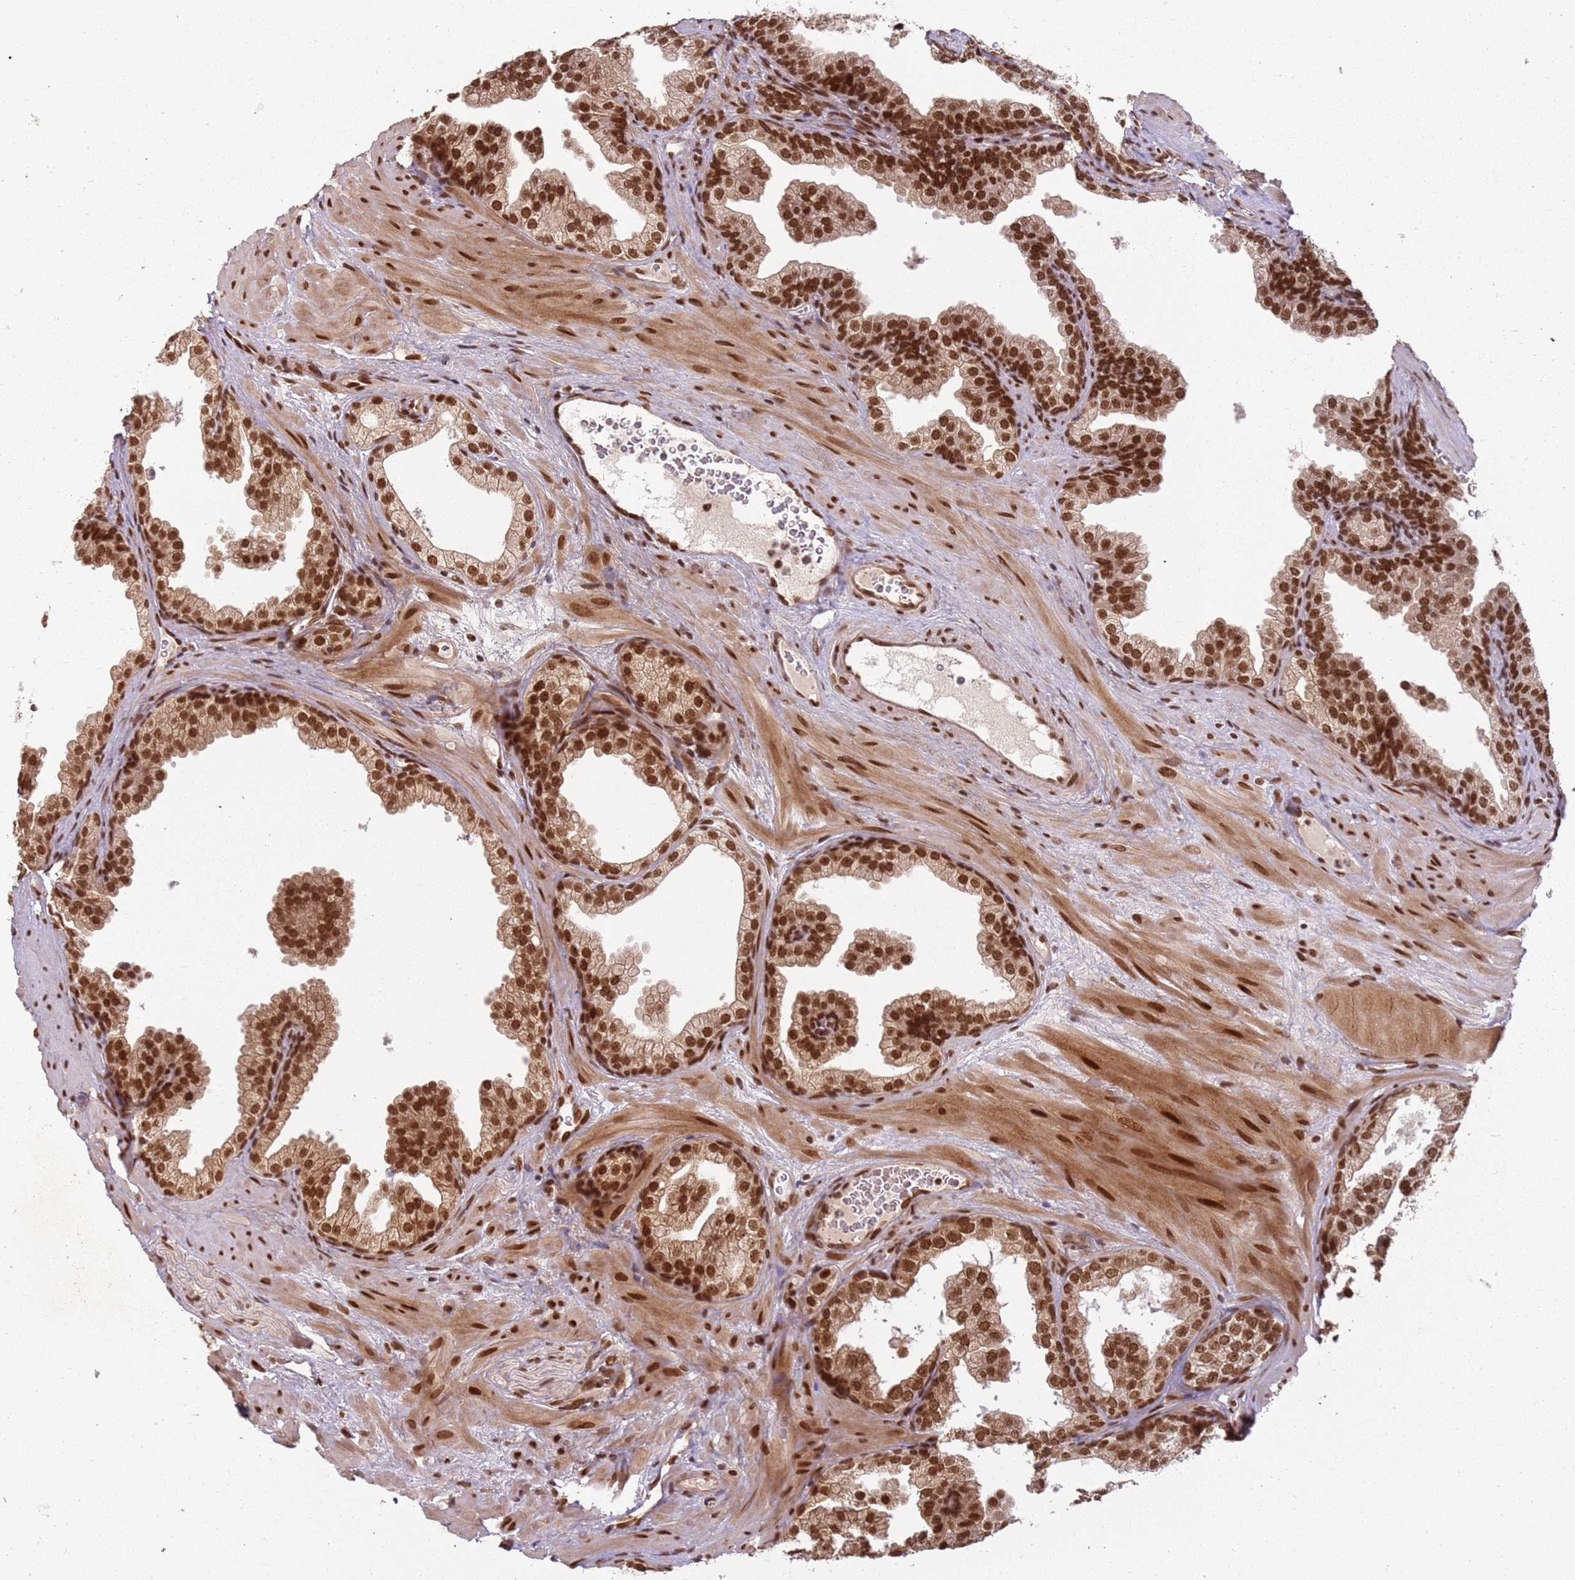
{"staining": {"intensity": "strong", "quantity": ">75%", "location": "cytoplasmic/membranous,nuclear"}, "tissue": "prostate", "cell_type": "Glandular cells", "image_type": "normal", "snomed": [{"axis": "morphology", "description": "Normal tissue, NOS"}, {"axis": "topography", "description": "Prostate"}], "caption": "Protein staining of unremarkable prostate reveals strong cytoplasmic/membranous,nuclear expression in about >75% of glandular cells. The staining was performed using DAB (3,3'-diaminobenzidine) to visualize the protein expression in brown, while the nuclei were stained in blue with hematoxylin (Magnification: 20x).", "gene": "TENT4A", "patient": {"sex": "male", "age": 37}}